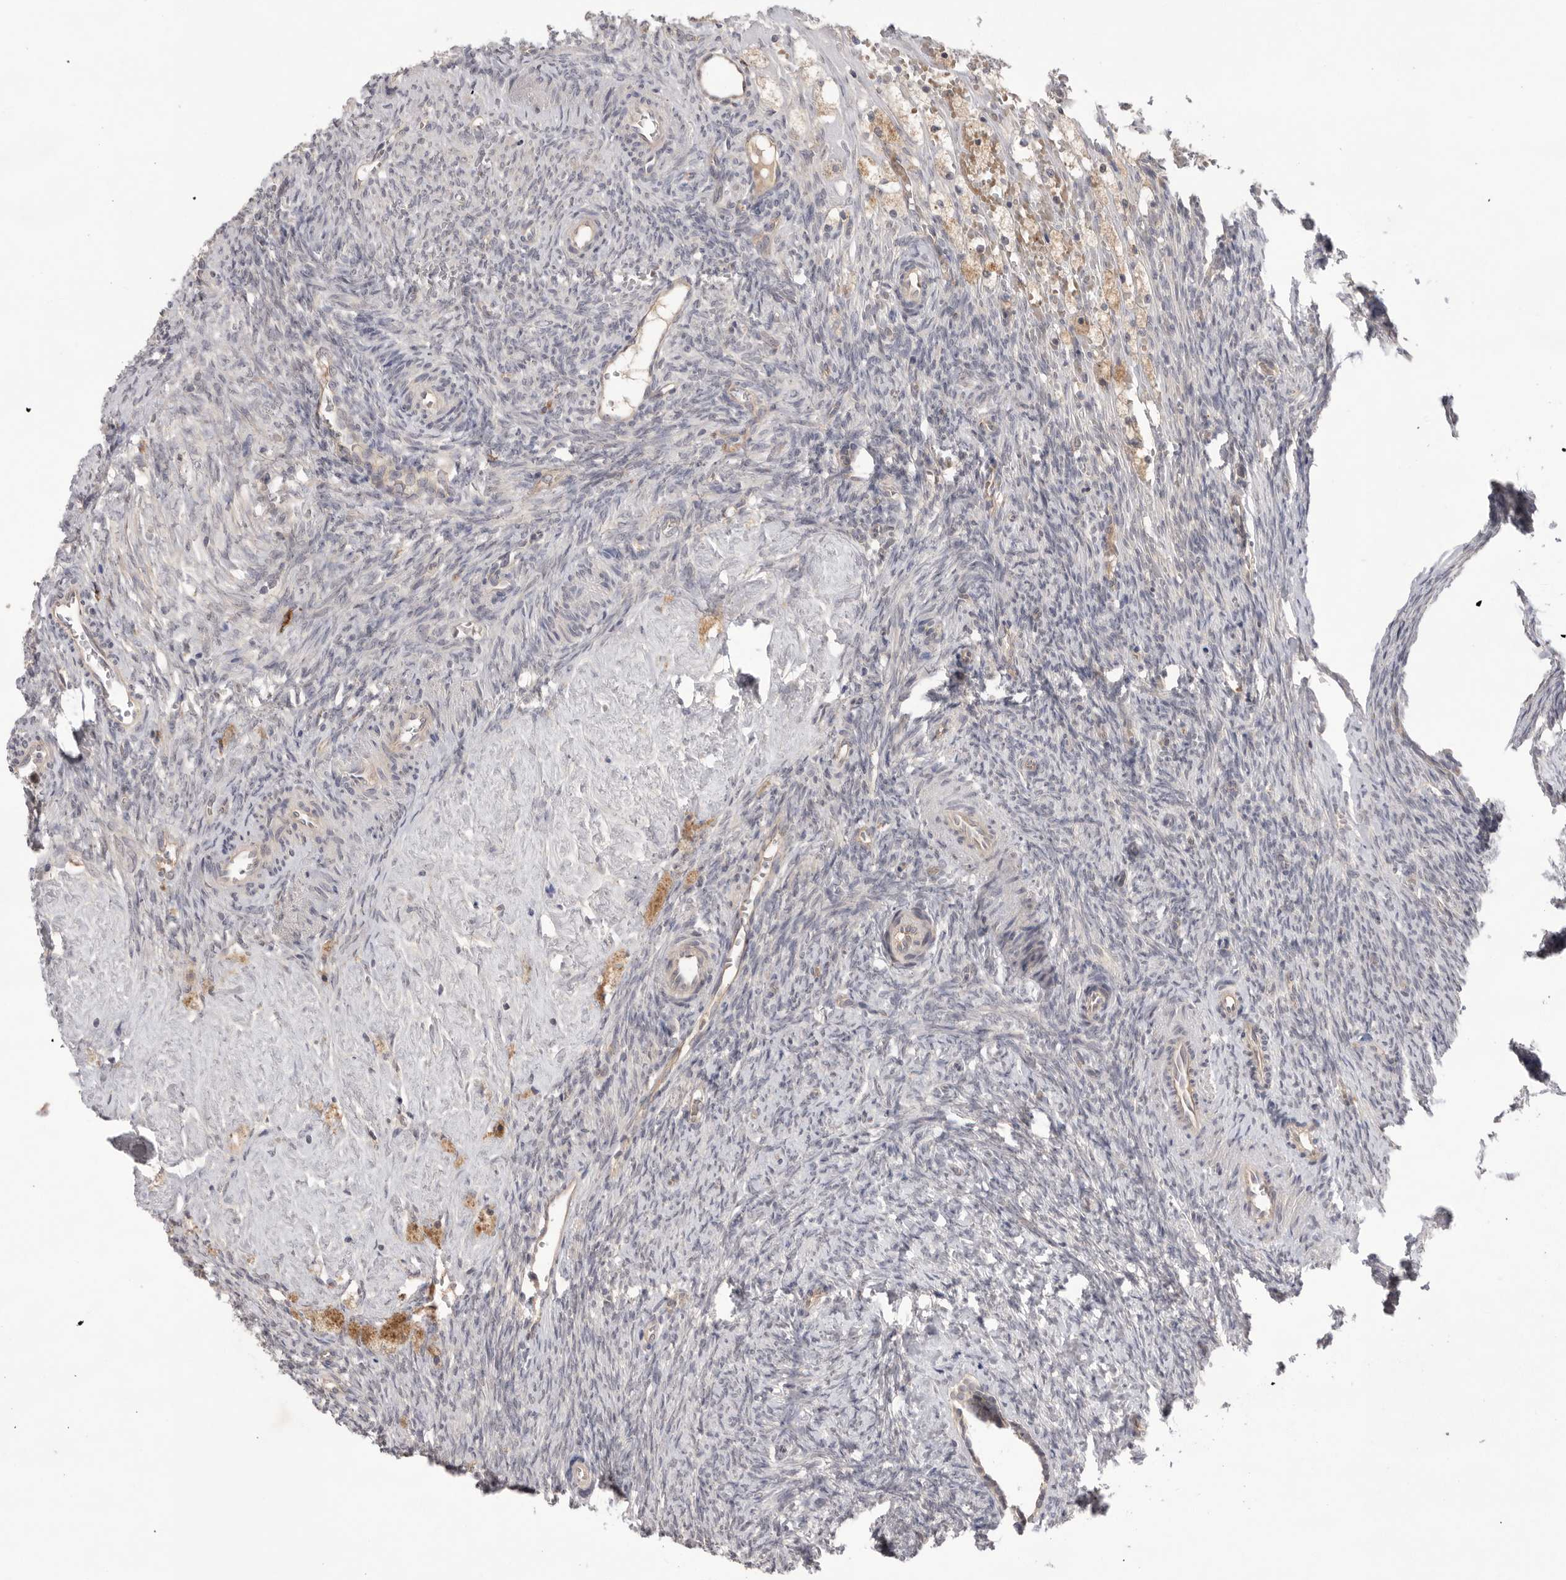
{"staining": {"intensity": "negative", "quantity": "none", "location": "none"}, "tissue": "ovary", "cell_type": "Ovarian stroma cells", "image_type": "normal", "snomed": [{"axis": "morphology", "description": "Normal tissue, NOS"}, {"axis": "topography", "description": "Ovary"}], "caption": "This is an immunohistochemistry photomicrograph of benign ovary. There is no staining in ovarian stroma cells.", "gene": "NRCAM", "patient": {"sex": "female", "age": 41}}